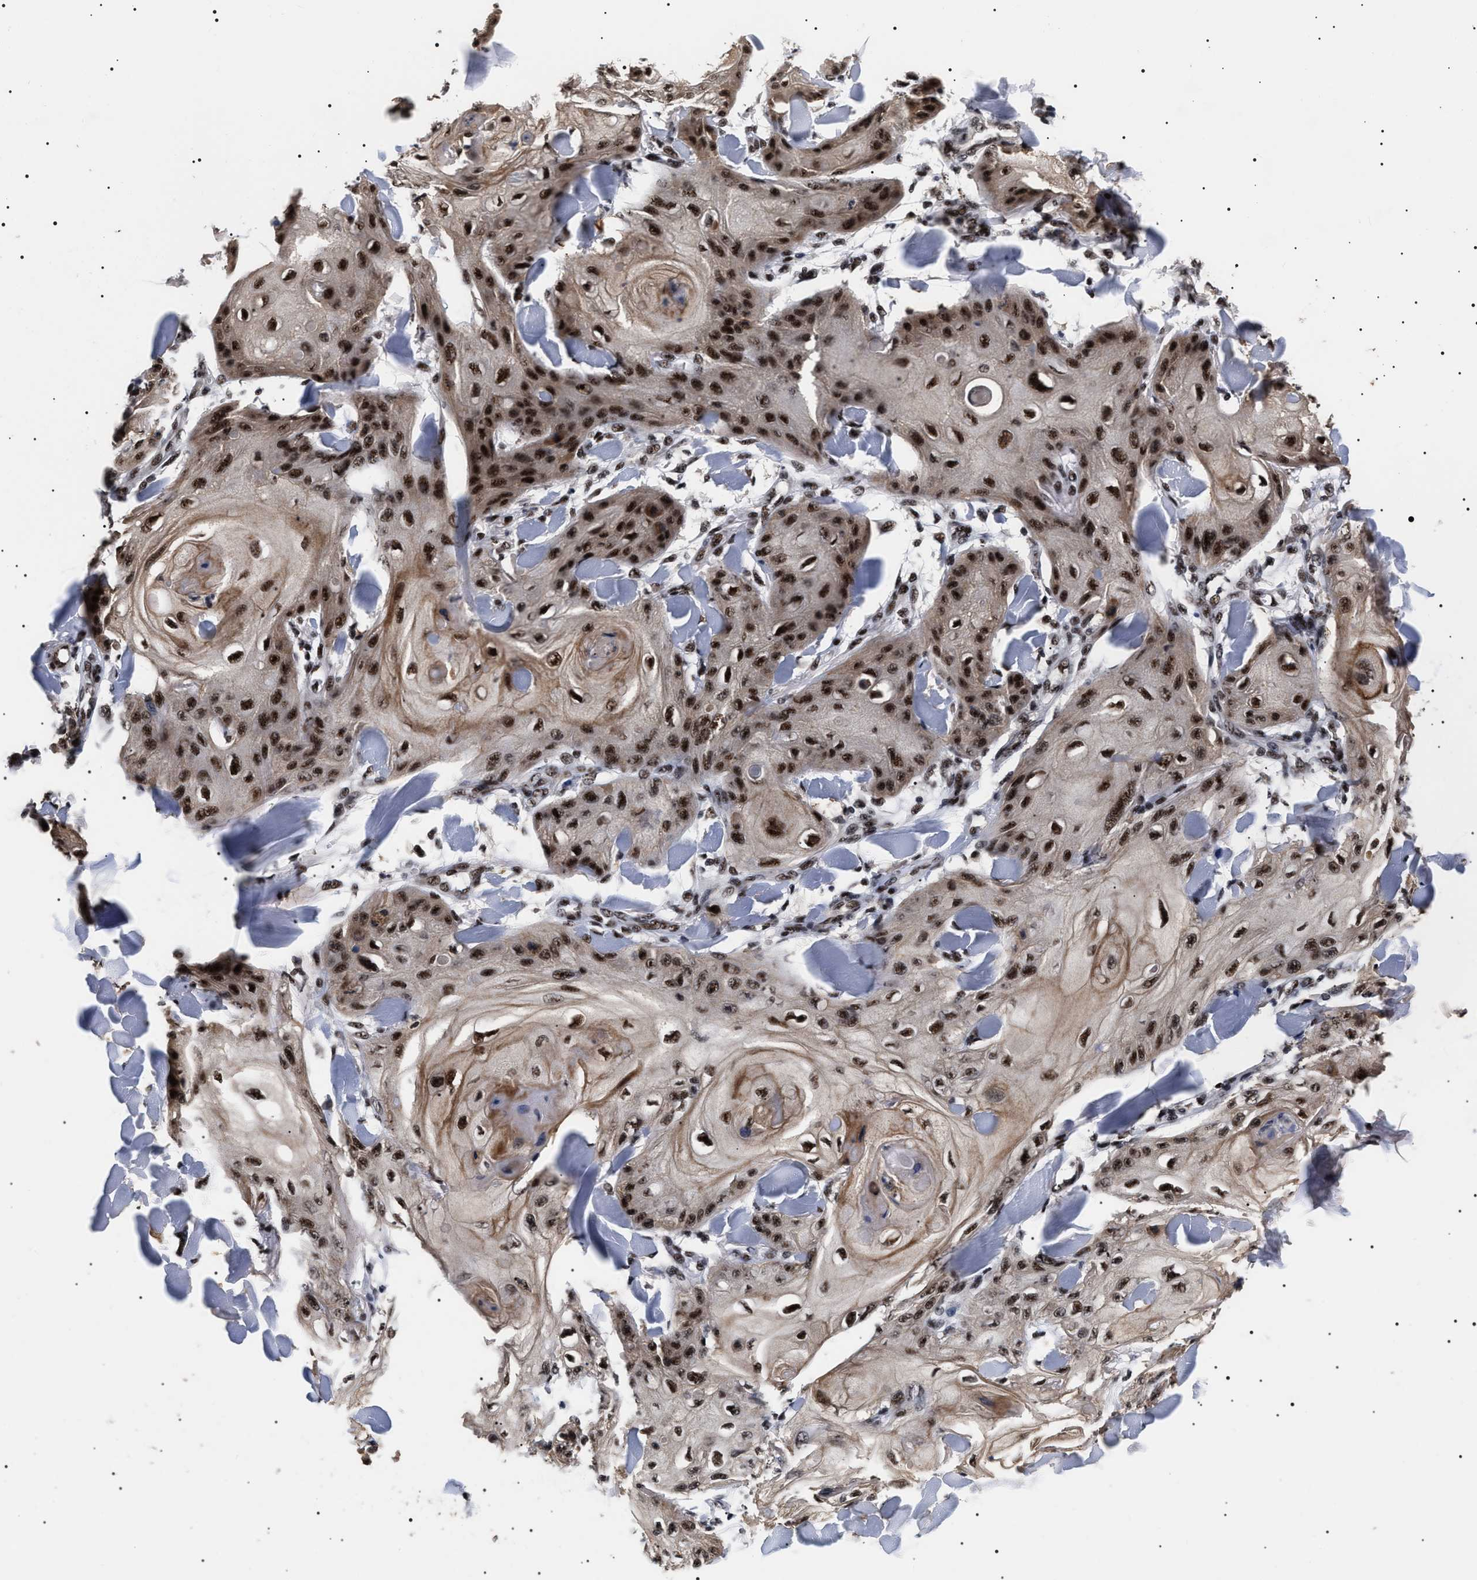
{"staining": {"intensity": "strong", "quantity": ">75%", "location": "nuclear"}, "tissue": "skin cancer", "cell_type": "Tumor cells", "image_type": "cancer", "snomed": [{"axis": "morphology", "description": "Squamous cell carcinoma, NOS"}, {"axis": "topography", "description": "Skin"}], "caption": "An IHC micrograph of tumor tissue is shown. Protein staining in brown highlights strong nuclear positivity in squamous cell carcinoma (skin) within tumor cells.", "gene": "CAAP1", "patient": {"sex": "male", "age": 74}}